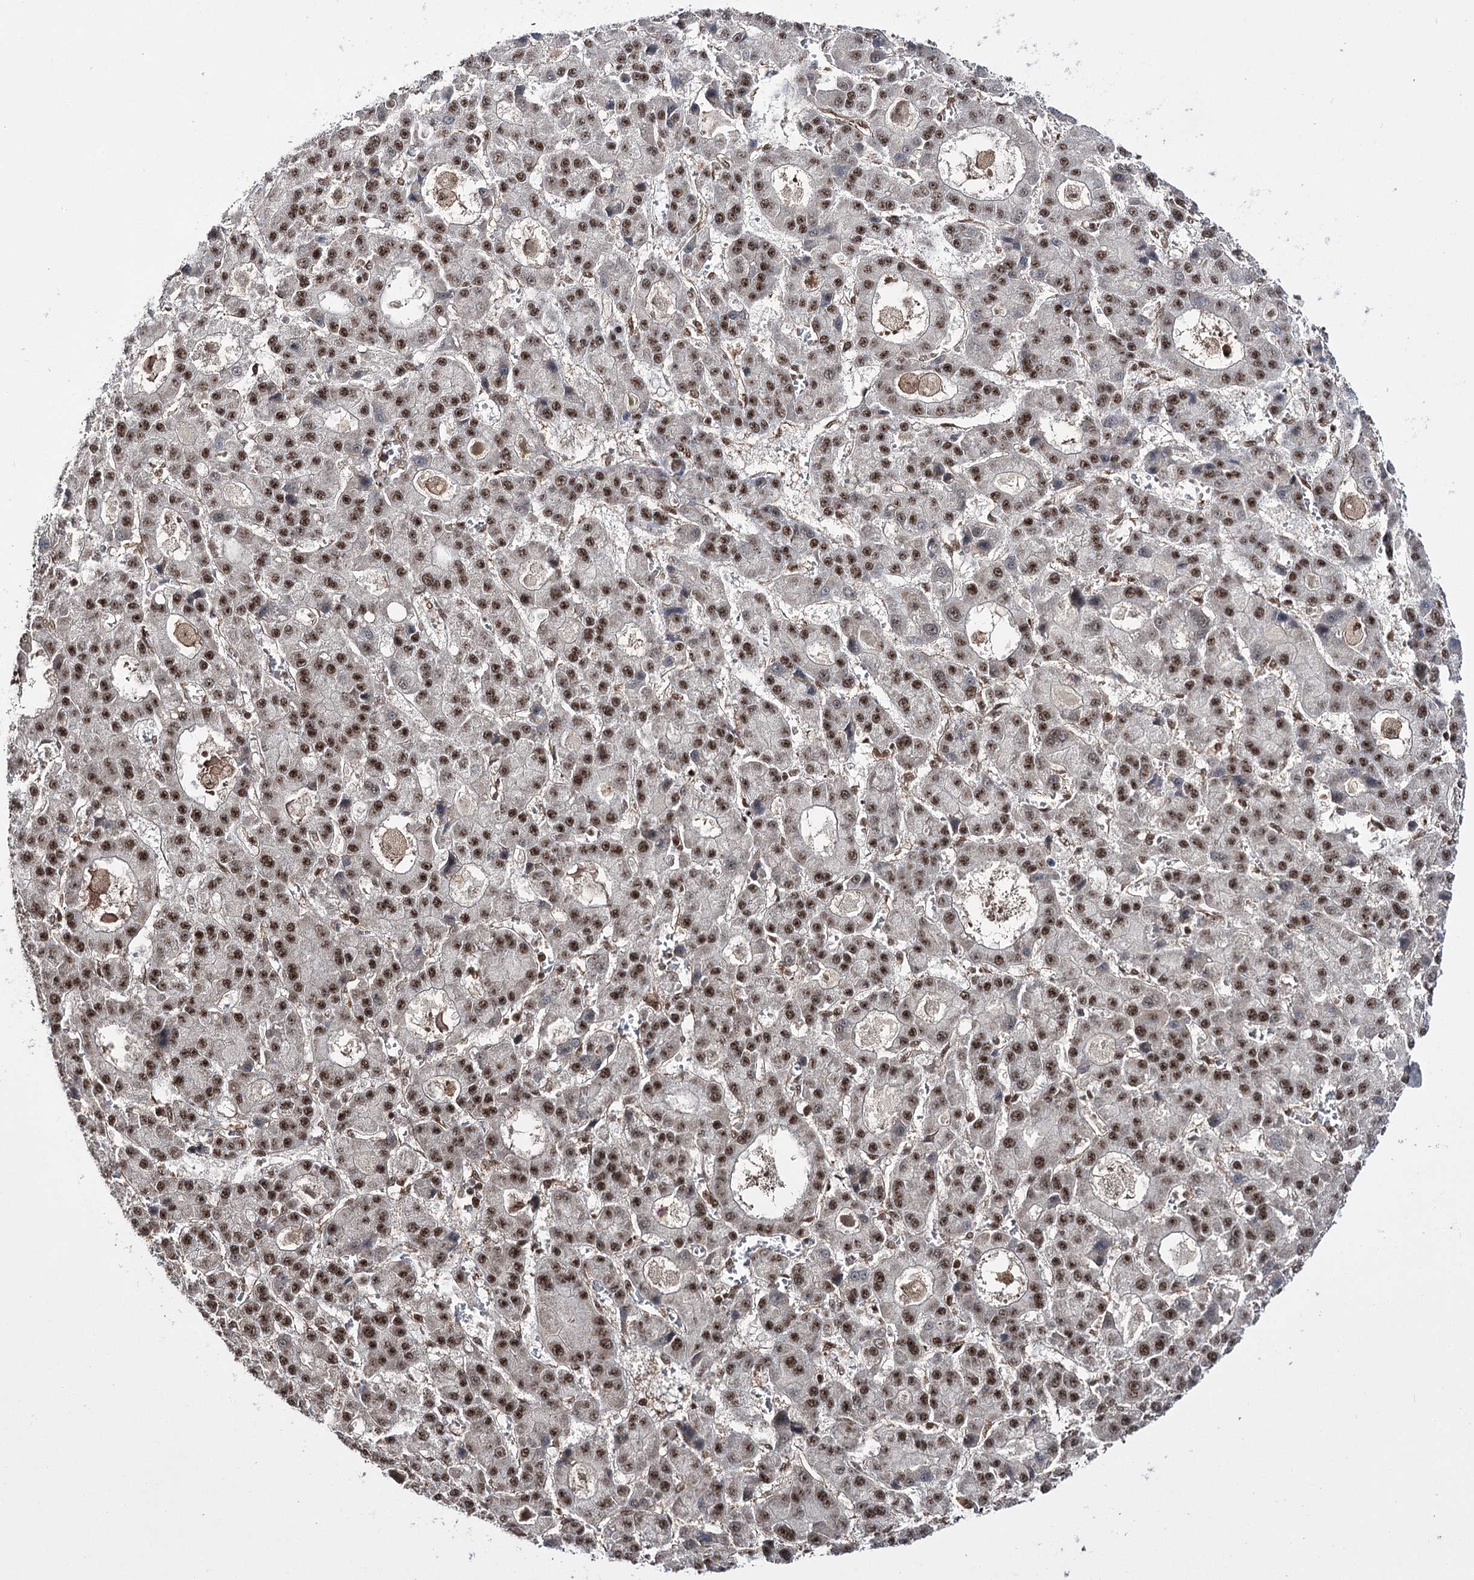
{"staining": {"intensity": "moderate", "quantity": ">75%", "location": "nuclear"}, "tissue": "liver cancer", "cell_type": "Tumor cells", "image_type": "cancer", "snomed": [{"axis": "morphology", "description": "Carcinoma, Hepatocellular, NOS"}, {"axis": "topography", "description": "Liver"}], "caption": "A micrograph of liver hepatocellular carcinoma stained for a protein displays moderate nuclear brown staining in tumor cells. Immunohistochemistry stains the protein in brown and the nuclei are stained blue.", "gene": "PRPF40A", "patient": {"sex": "male", "age": 70}}